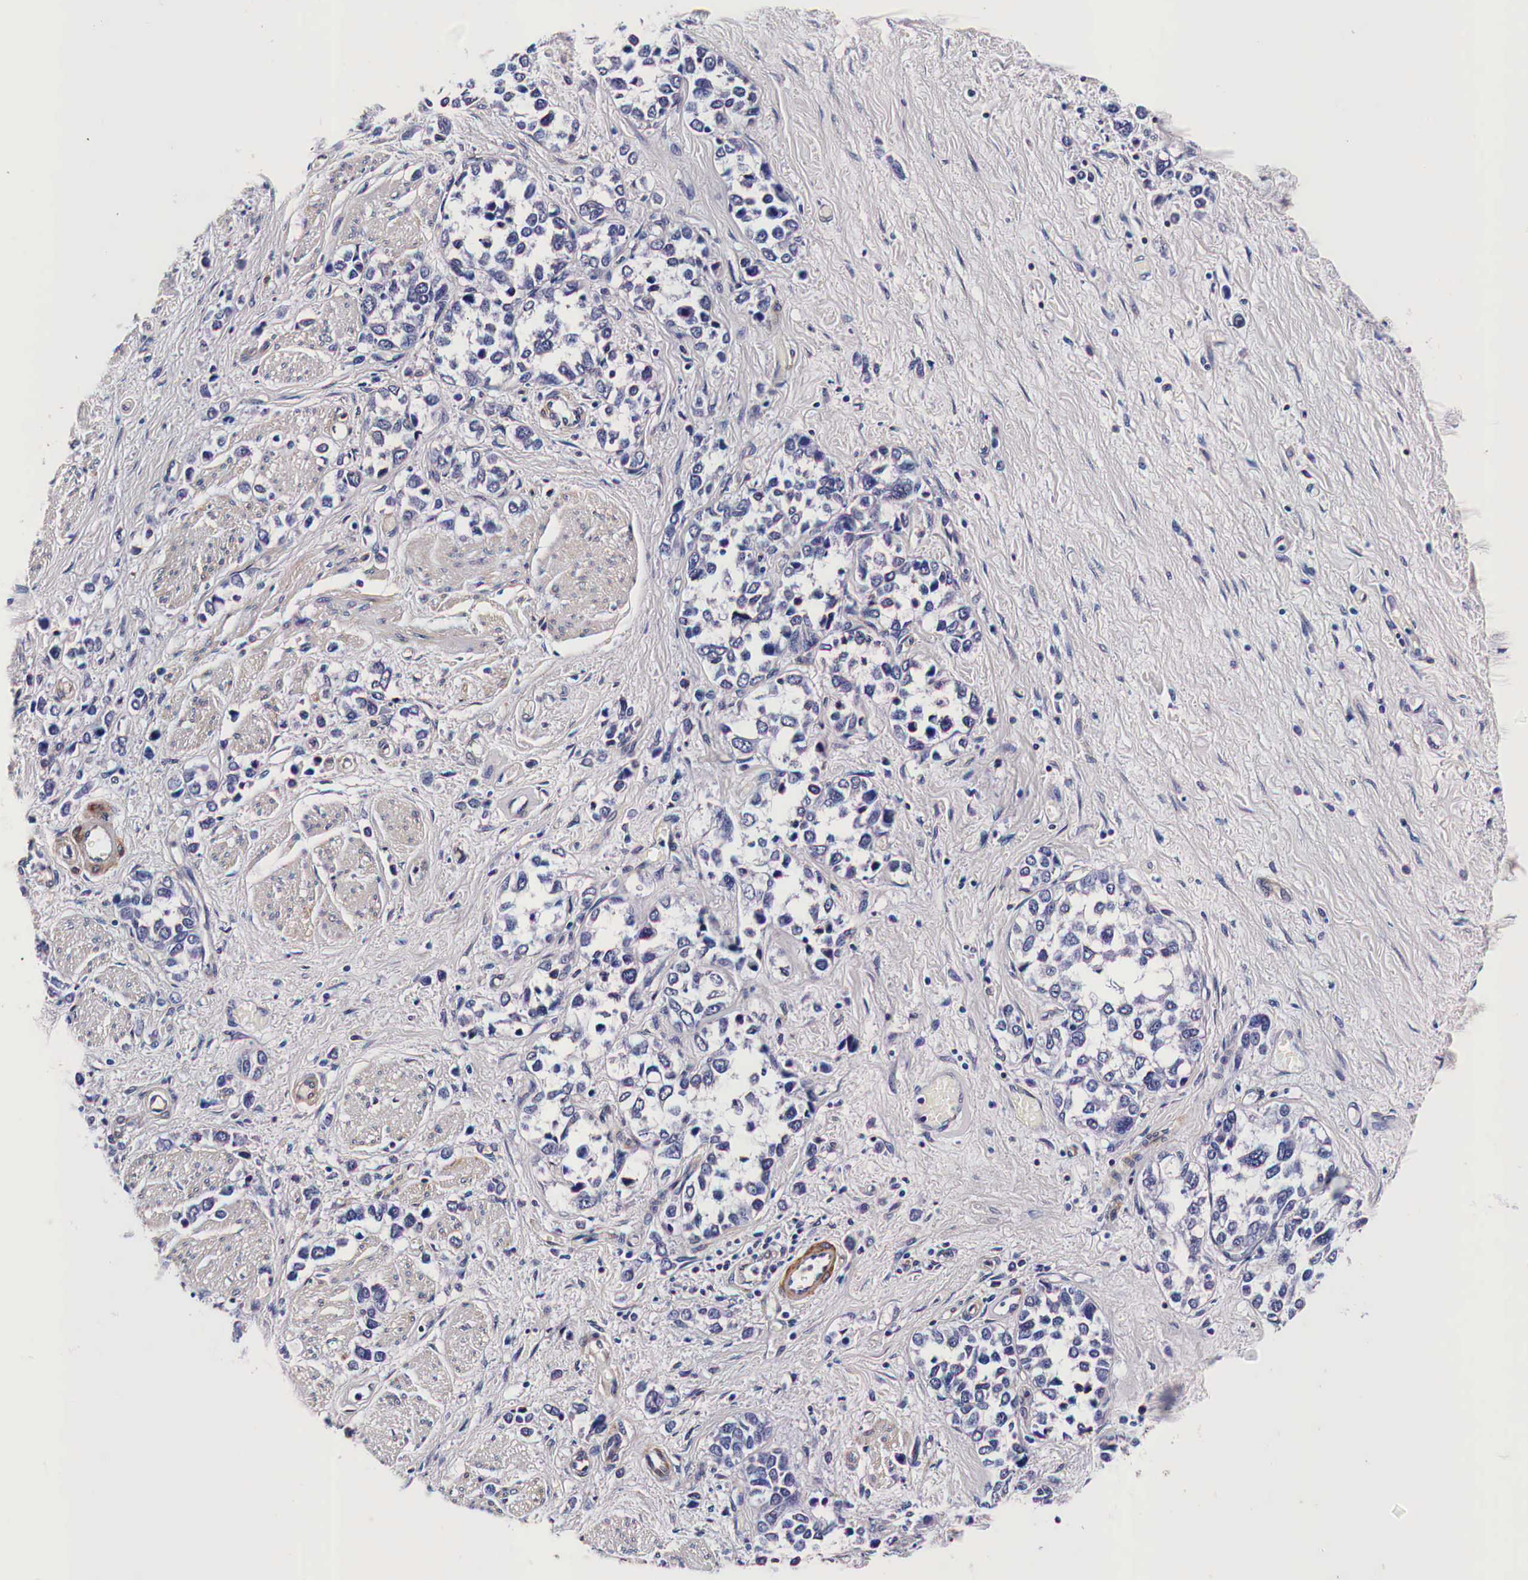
{"staining": {"intensity": "negative", "quantity": "none", "location": "none"}, "tissue": "stomach cancer", "cell_type": "Tumor cells", "image_type": "cancer", "snomed": [{"axis": "morphology", "description": "Adenocarcinoma, NOS"}, {"axis": "topography", "description": "Stomach, upper"}], "caption": "Immunohistochemistry (IHC) image of human stomach cancer (adenocarcinoma) stained for a protein (brown), which demonstrates no staining in tumor cells. The staining is performed using DAB brown chromogen with nuclei counter-stained in using hematoxylin.", "gene": "HSPB1", "patient": {"sex": "male", "age": 76}}